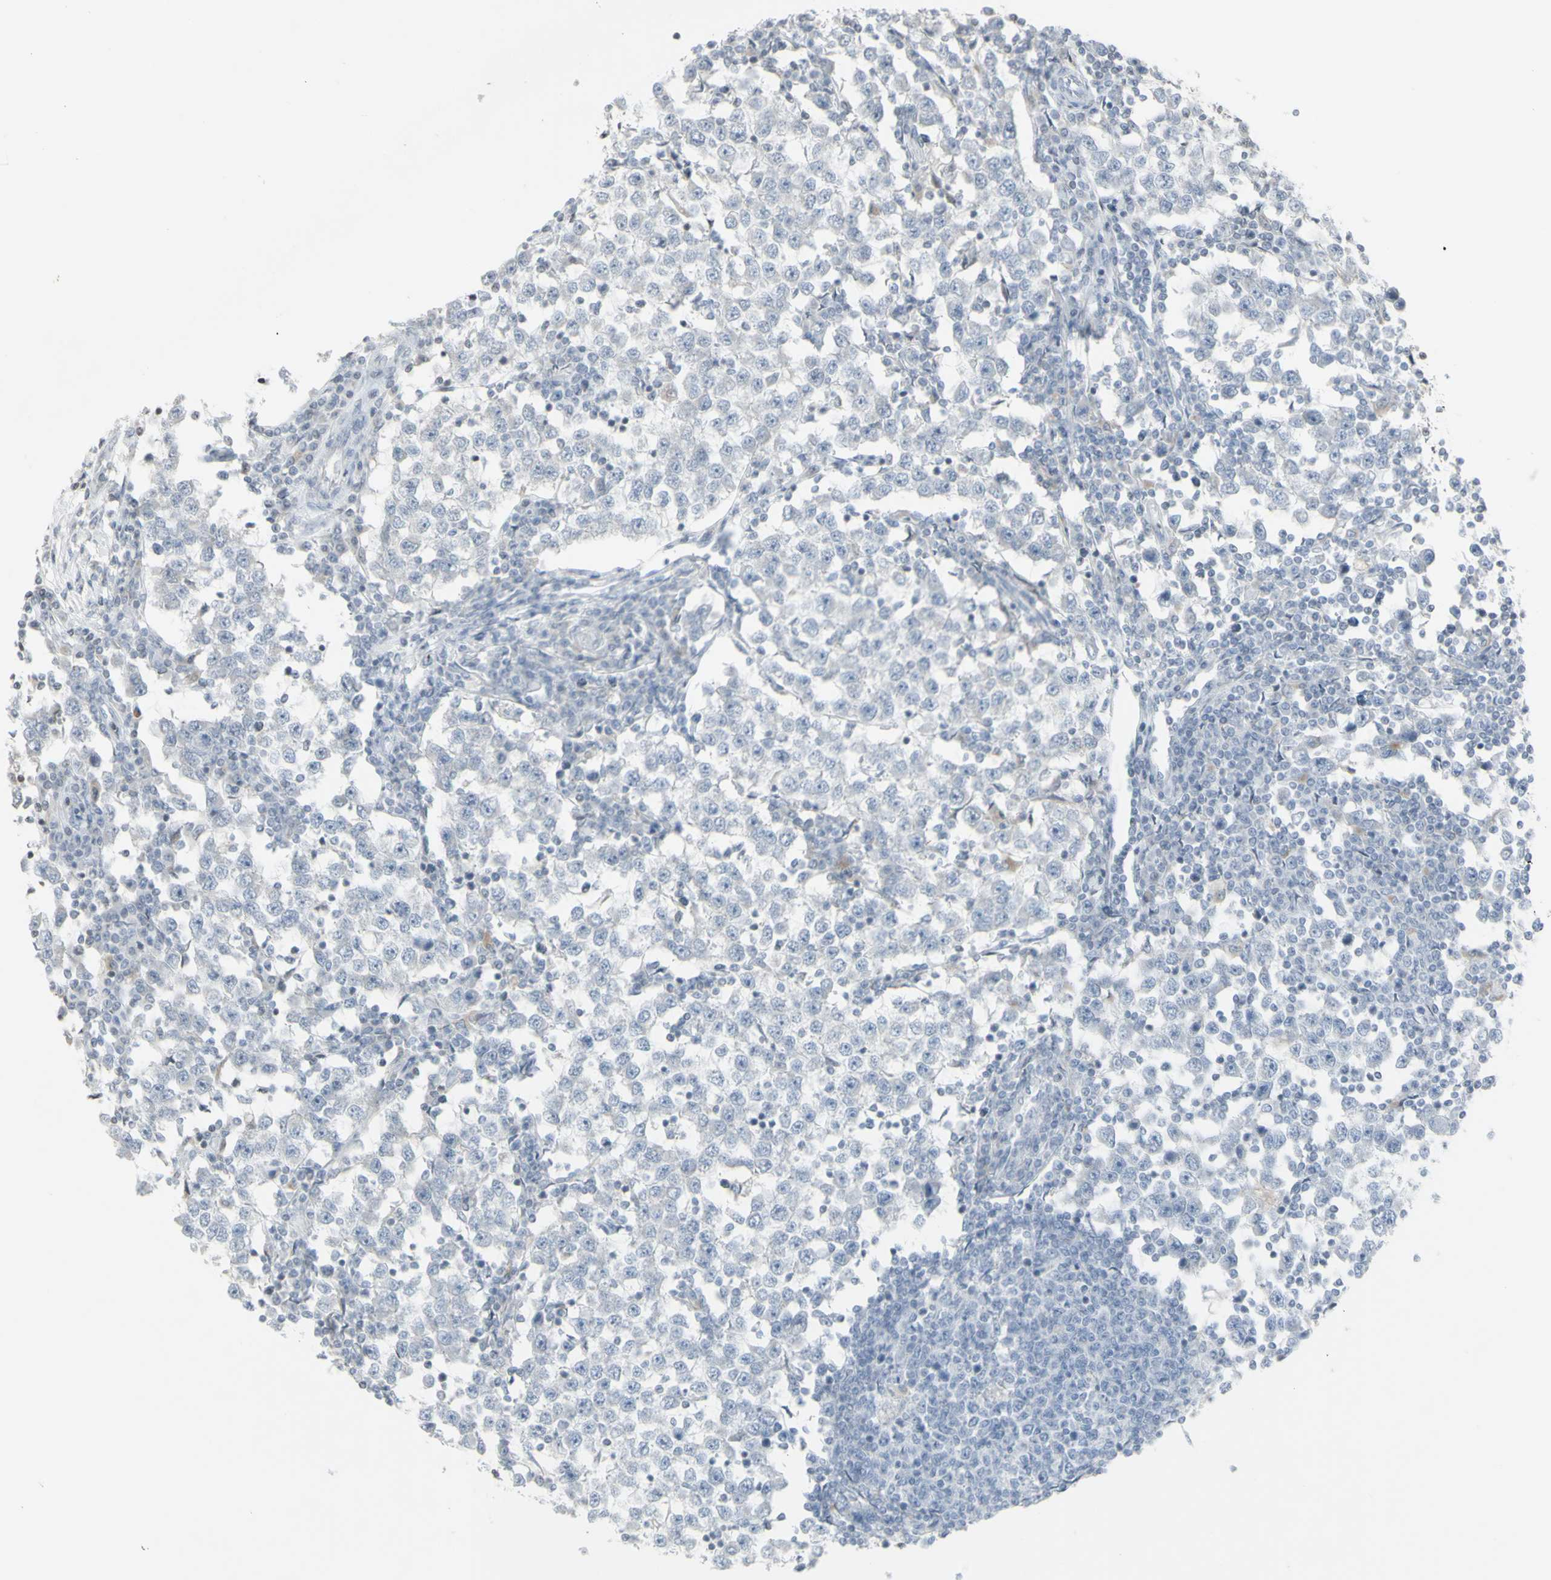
{"staining": {"intensity": "negative", "quantity": "none", "location": "none"}, "tissue": "testis cancer", "cell_type": "Tumor cells", "image_type": "cancer", "snomed": [{"axis": "morphology", "description": "Seminoma, NOS"}, {"axis": "topography", "description": "Testis"}], "caption": "DAB (3,3'-diaminobenzidine) immunohistochemical staining of human testis cancer (seminoma) displays no significant expression in tumor cells.", "gene": "MUC5AC", "patient": {"sex": "male", "age": 65}}